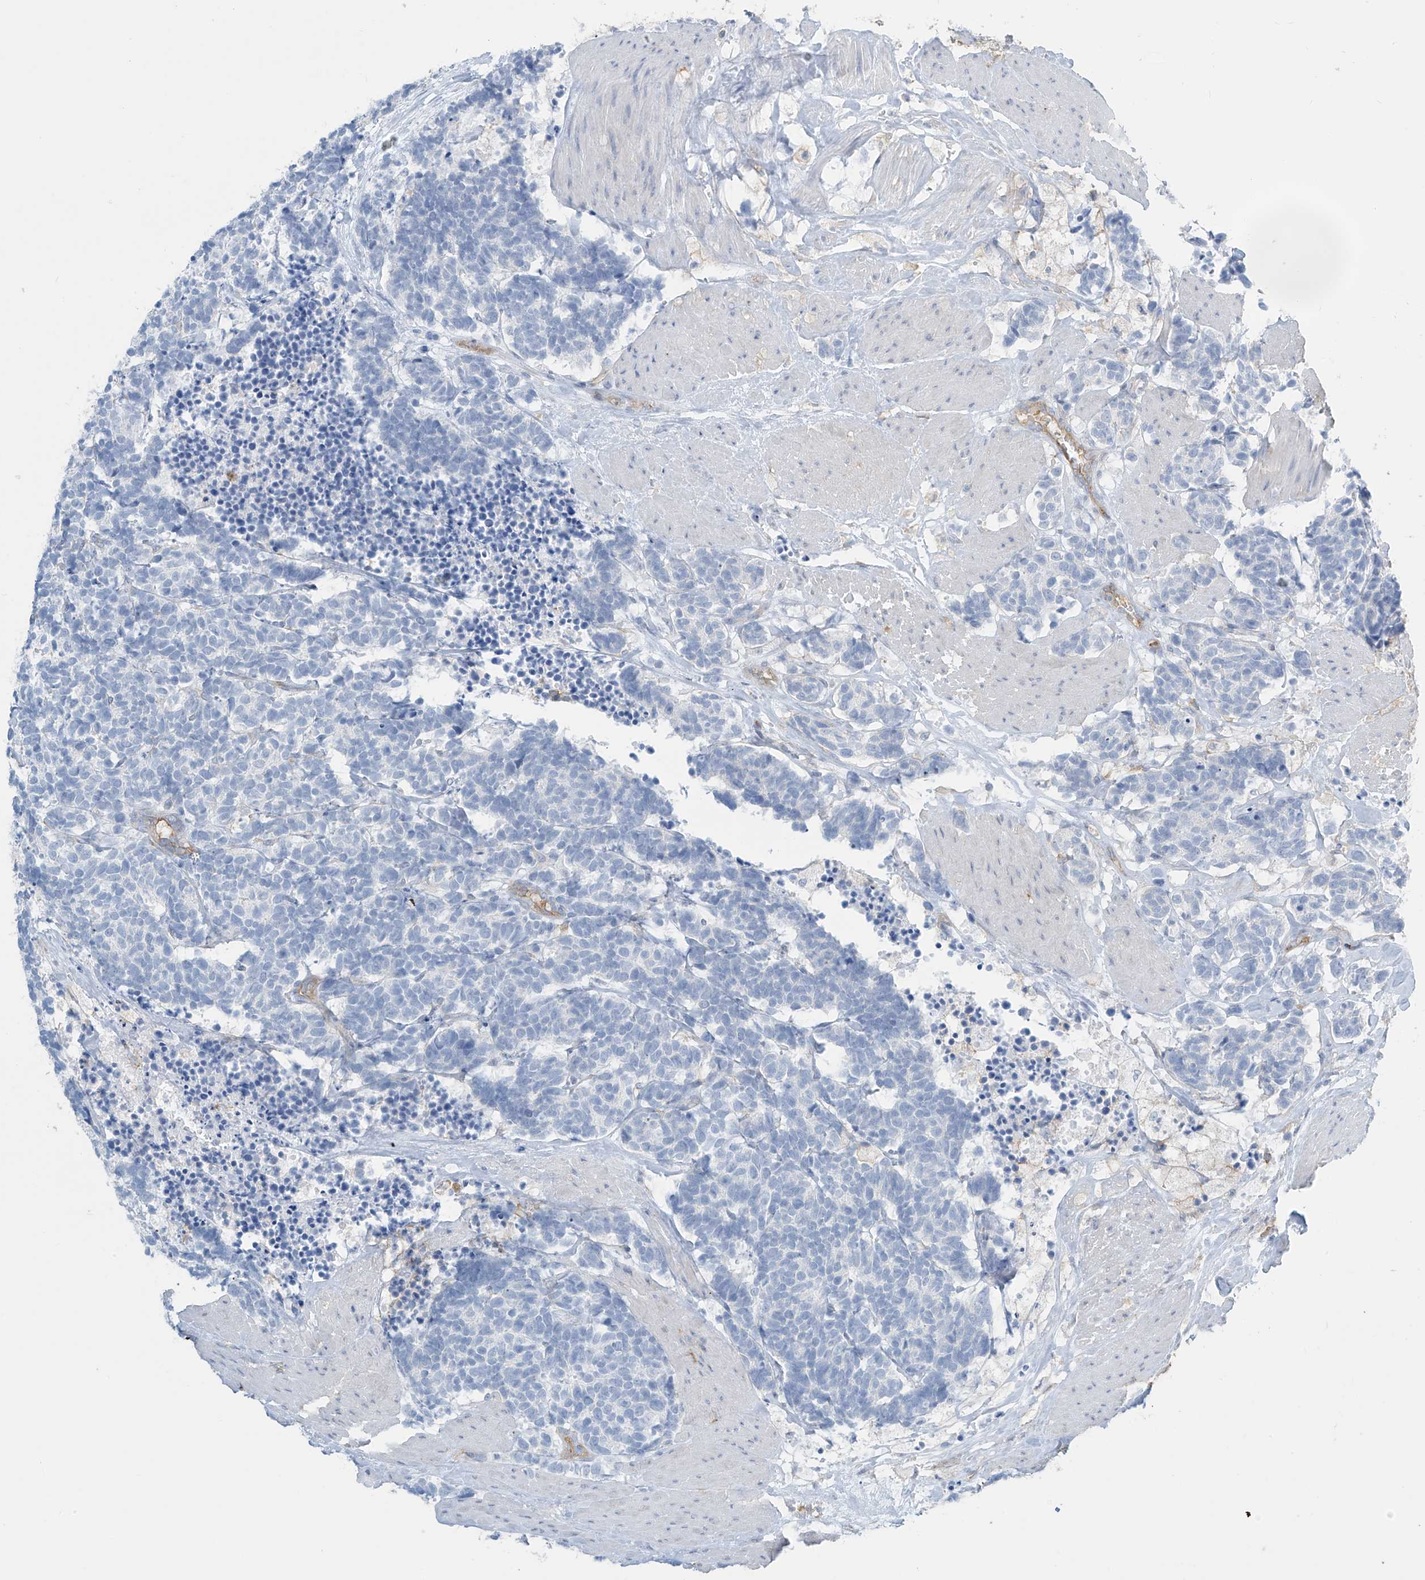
{"staining": {"intensity": "negative", "quantity": "none", "location": "none"}, "tissue": "carcinoid", "cell_type": "Tumor cells", "image_type": "cancer", "snomed": [{"axis": "morphology", "description": "Carcinoma, NOS"}, {"axis": "morphology", "description": "Carcinoid, malignant, NOS"}, {"axis": "topography", "description": "Urinary bladder"}], "caption": "Histopathology image shows no significant protein expression in tumor cells of carcinoid.", "gene": "ZNF846", "patient": {"sex": "male", "age": 57}}